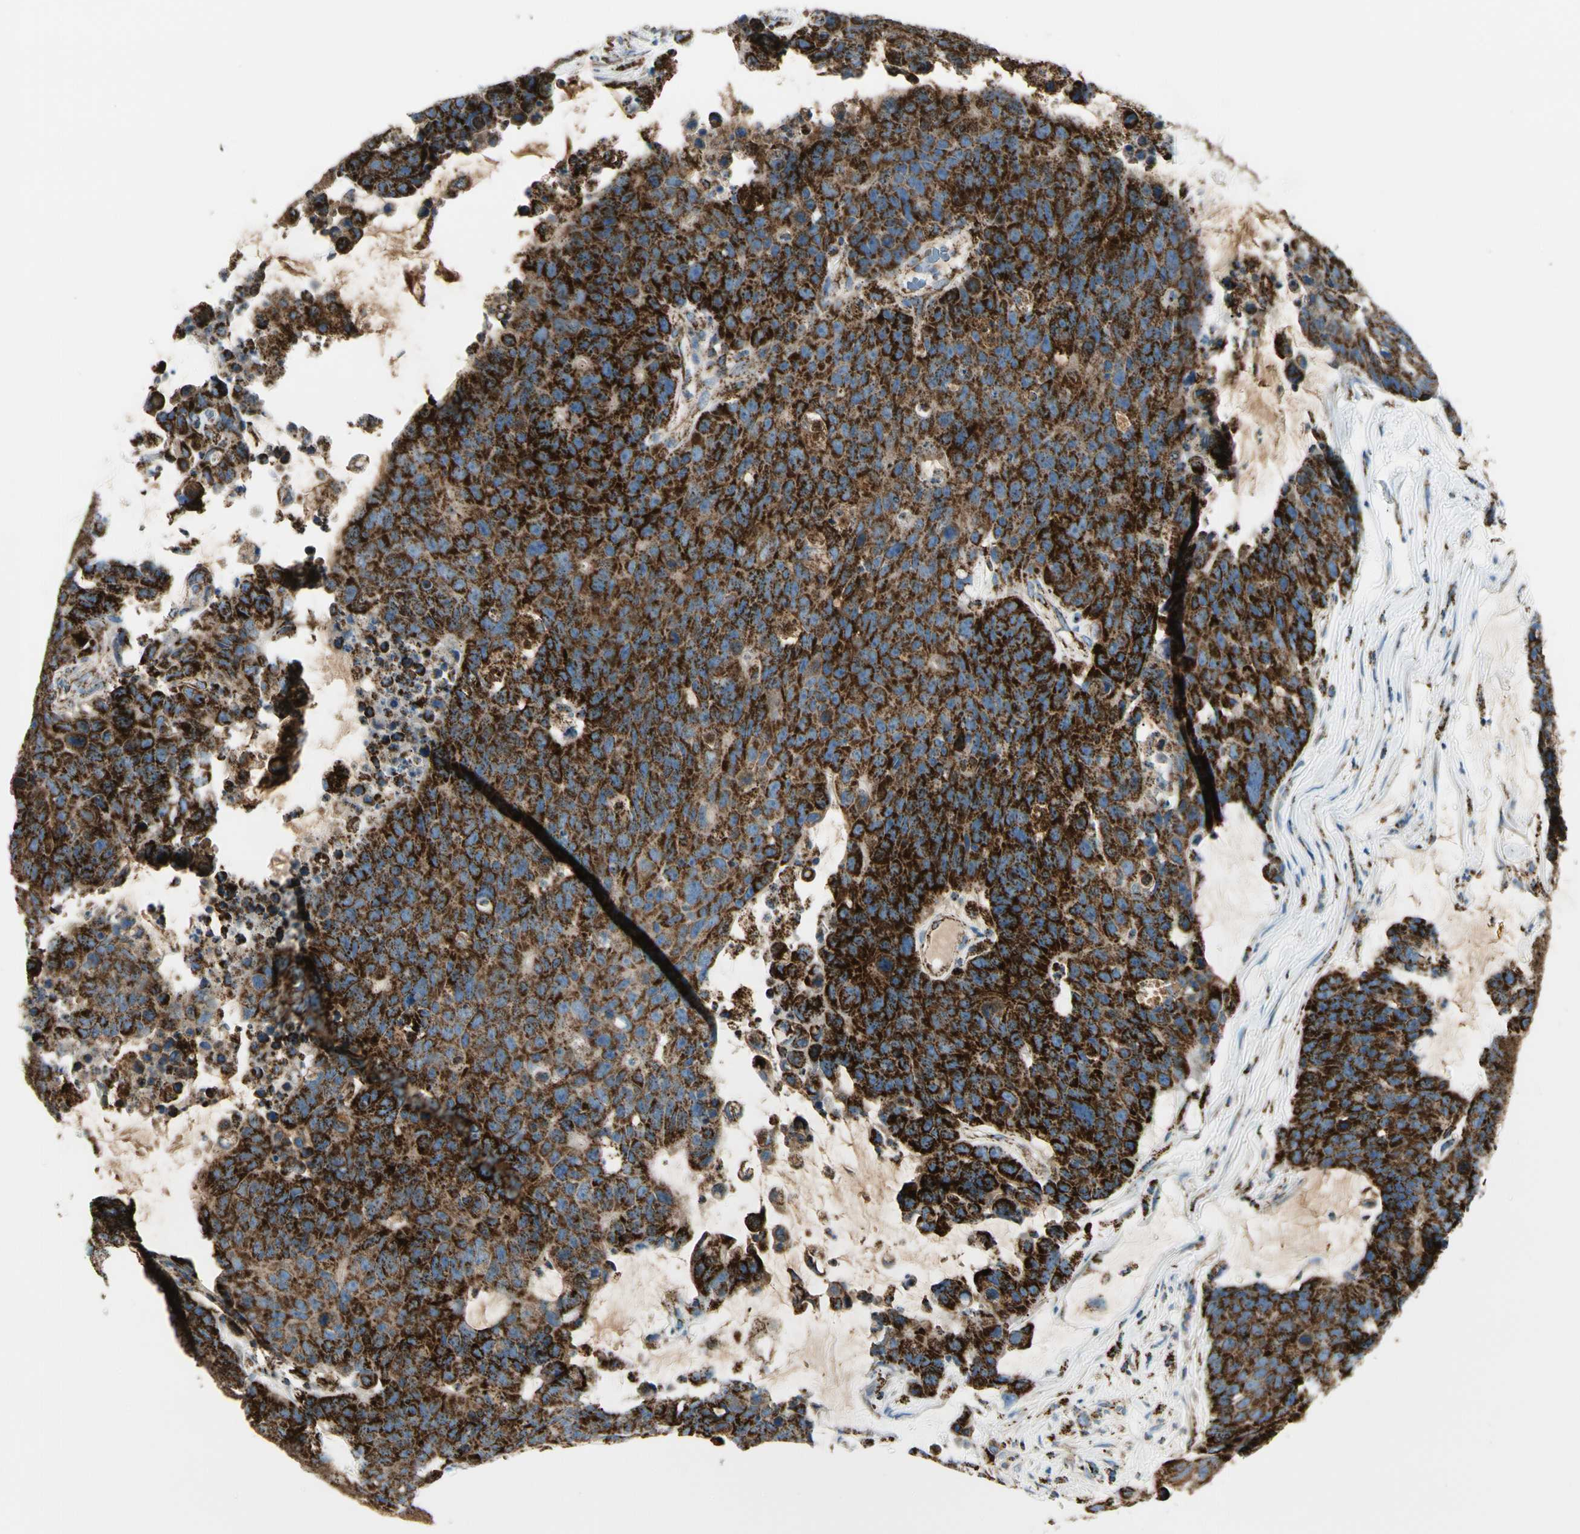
{"staining": {"intensity": "strong", "quantity": ">75%", "location": "cytoplasmic/membranous"}, "tissue": "colorectal cancer", "cell_type": "Tumor cells", "image_type": "cancer", "snomed": [{"axis": "morphology", "description": "Adenocarcinoma, NOS"}, {"axis": "topography", "description": "Colon"}], "caption": "A brown stain highlights strong cytoplasmic/membranous staining of a protein in colorectal adenocarcinoma tumor cells. (Stains: DAB in brown, nuclei in blue, Microscopy: brightfield microscopy at high magnification).", "gene": "ME2", "patient": {"sex": "female", "age": 86}}